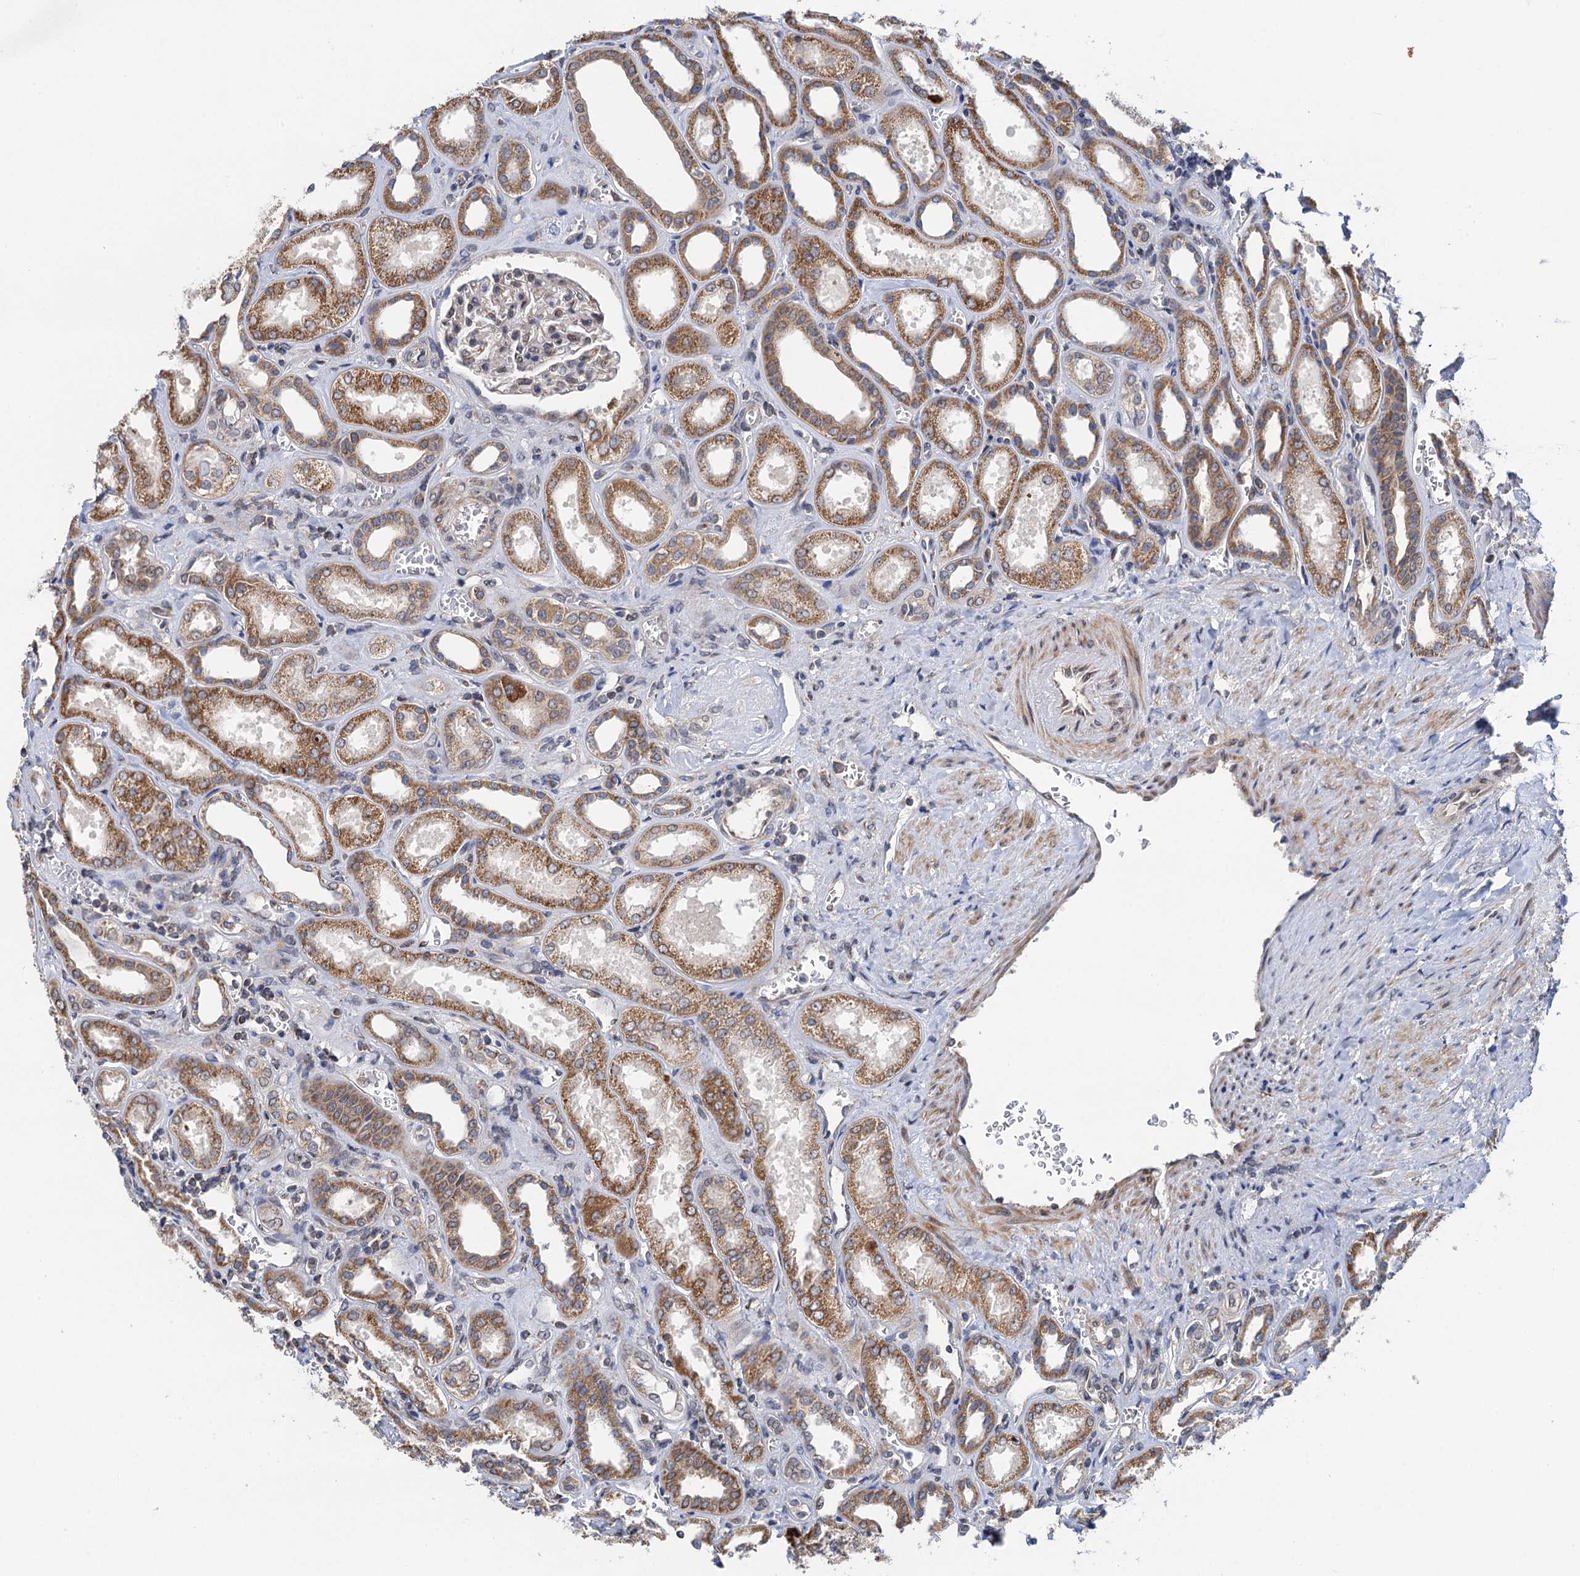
{"staining": {"intensity": "moderate", "quantity": "<25%", "location": "nuclear"}, "tissue": "kidney", "cell_type": "Cells in glomeruli", "image_type": "normal", "snomed": [{"axis": "morphology", "description": "Normal tissue, NOS"}, {"axis": "morphology", "description": "Adenocarcinoma, NOS"}, {"axis": "topography", "description": "Kidney"}], "caption": "Immunohistochemical staining of normal kidney shows low levels of moderate nuclear staining in about <25% of cells in glomeruli. The protein of interest is shown in brown color, while the nuclei are stained blue.", "gene": "CMPK2", "patient": {"sex": "female", "age": 68}}